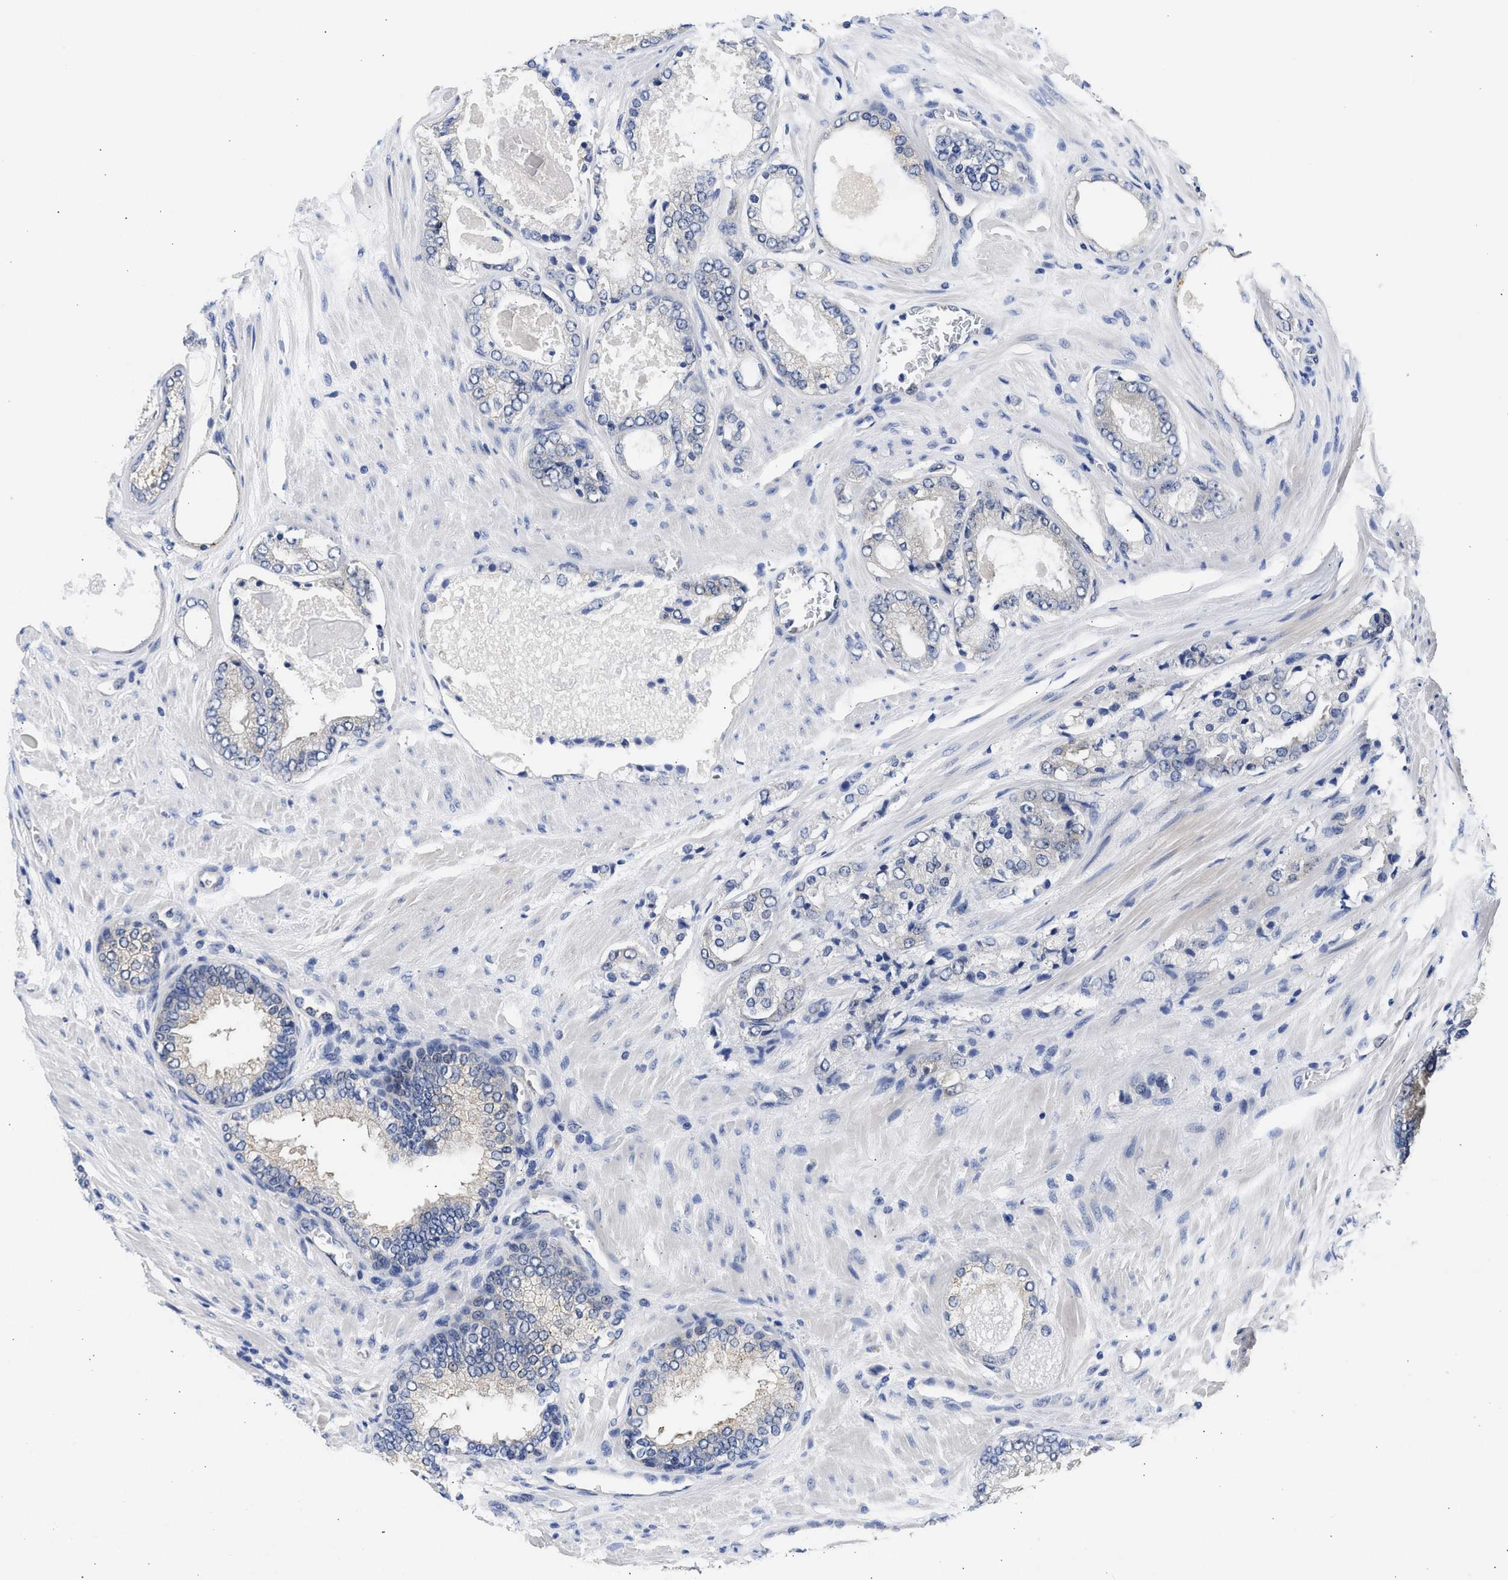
{"staining": {"intensity": "negative", "quantity": "none", "location": "none"}, "tissue": "prostate cancer", "cell_type": "Tumor cells", "image_type": "cancer", "snomed": [{"axis": "morphology", "description": "Adenocarcinoma, High grade"}, {"axis": "topography", "description": "Prostate"}], "caption": "This is an immunohistochemistry micrograph of prostate cancer (high-grade adenocarcinoma). There is no positivity in tumor cells.", "gene": "XPO5", "patient": {"sex": "male", "age": 65}}